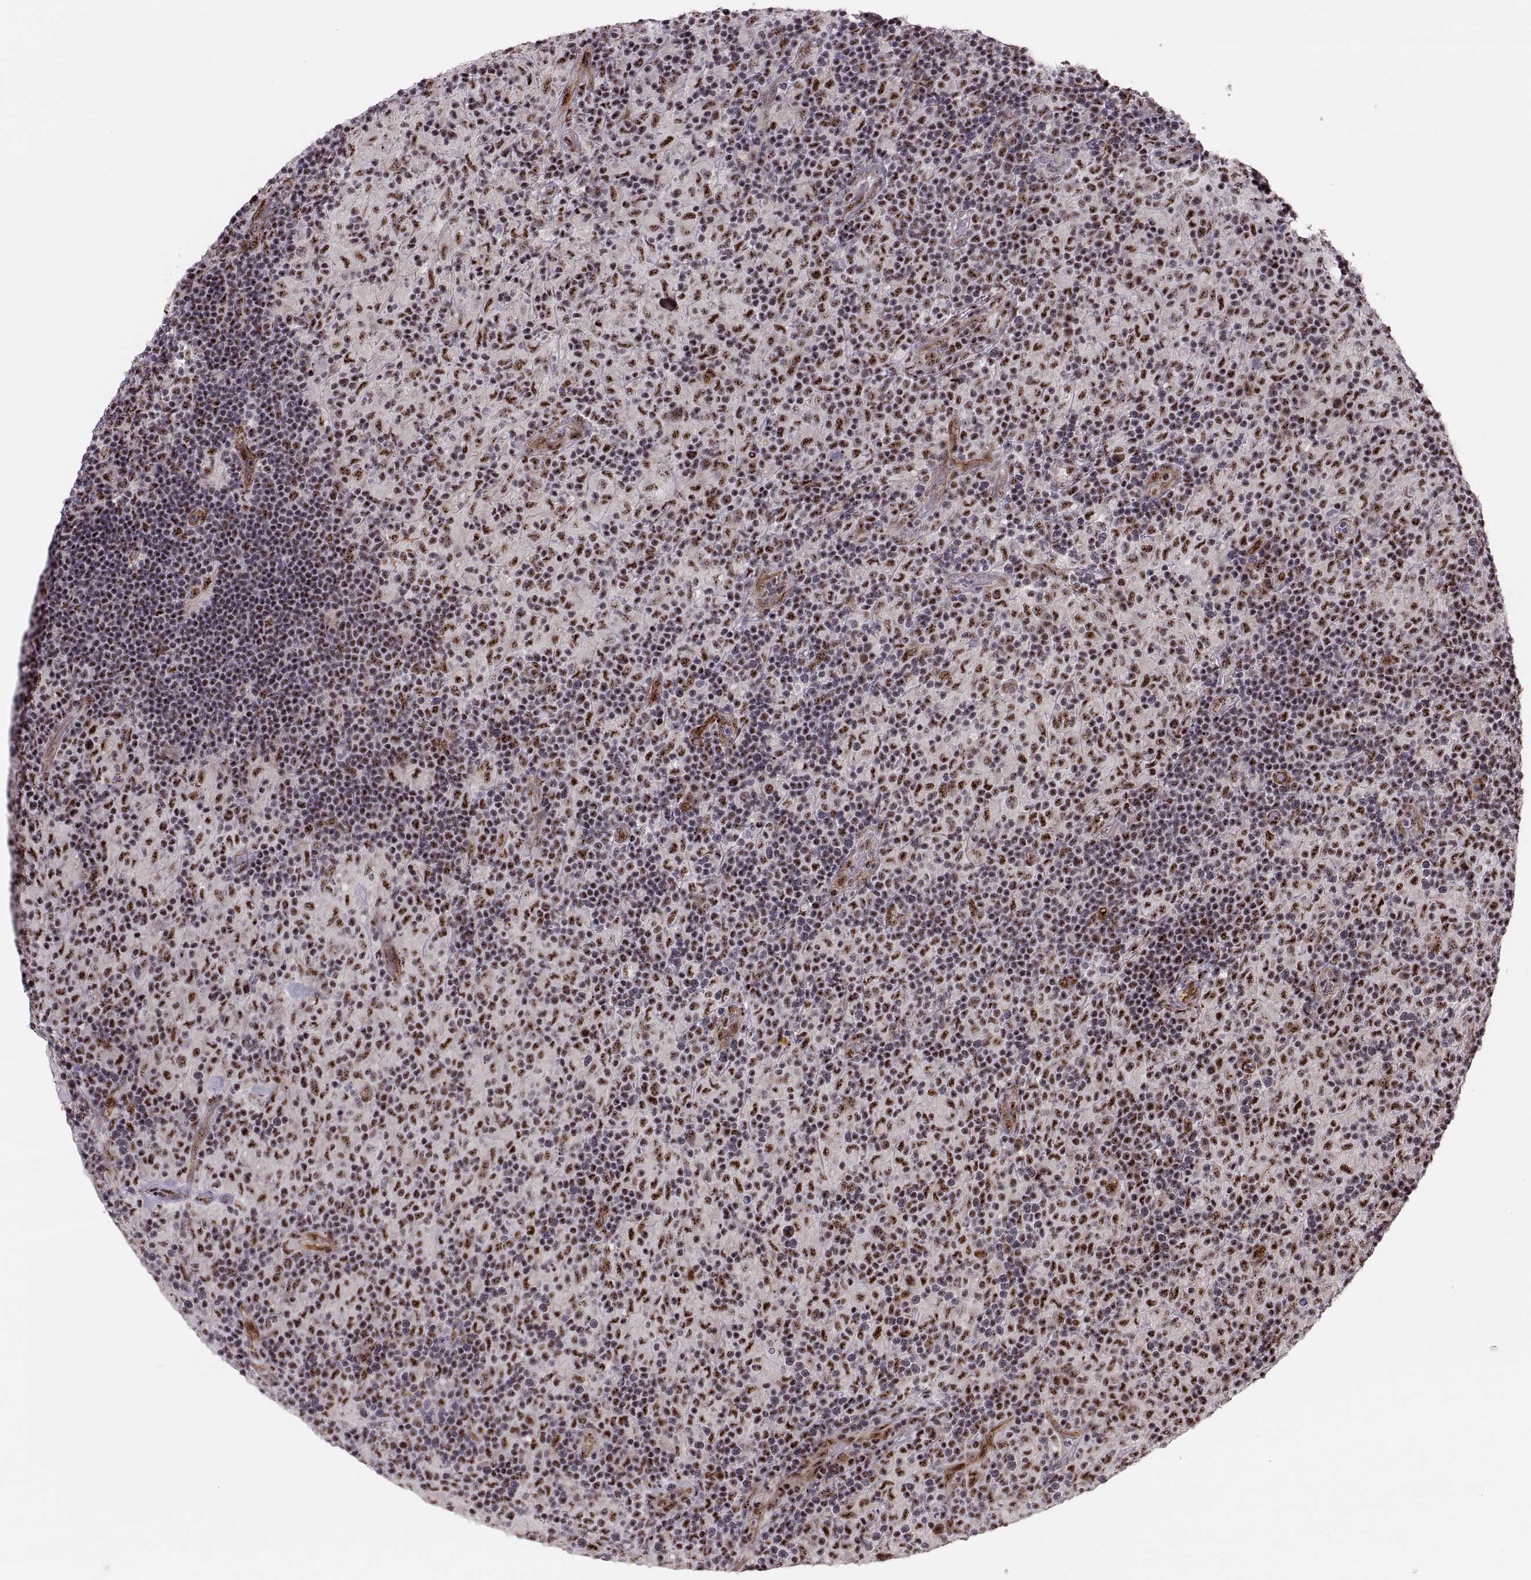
{"staining": {"intensity": "moderate", "quantity": "25%-75%", "location": "nuclear"}, "tissue": "lymphoma", "cell_type": "Tumor cells", "image_type": "cancer", "snomed": [{"axis": "morphology", "description": "Hodgkin's disease, NOS"}, {"axis": "topography", "description": "Lymph node"}], "caption": "Lymphoma tissue shows moderate nuclear staining in approximately 25%-75% of tumor cells, visualized by immunohistochemistry.", "gene": "ZCCHC17", "patient": {"sex": "male", "age": 70}}